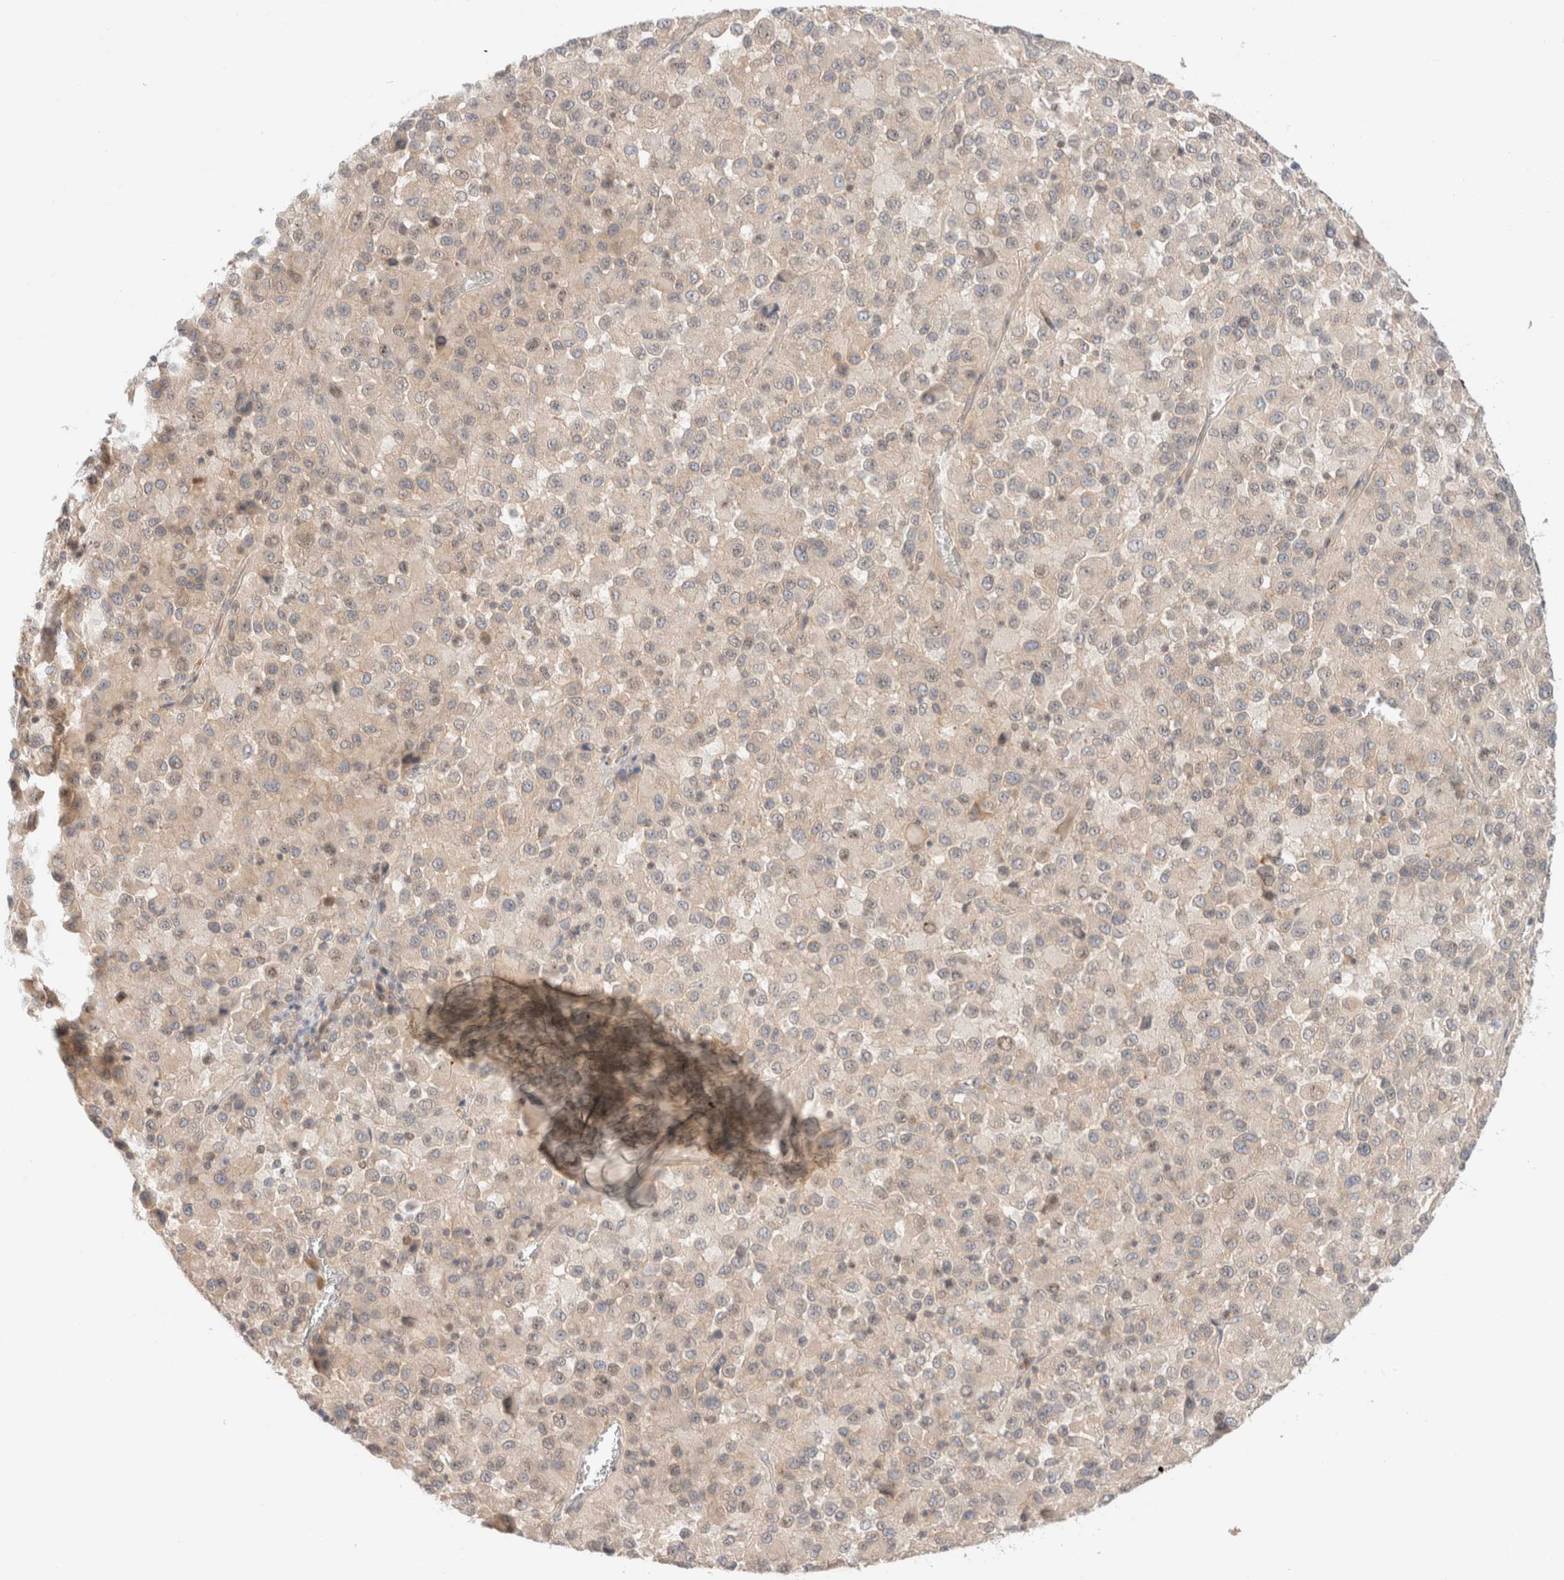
{"staining": {"intensity": "weak", "quantity": "<25%", "location": "cytoplasmic/membranous"}, "tissue": "melanoma", "cell_type": "Tumor cells", "image_type": "cancer", "snomed": [{"axis": "morphology", "description": "Malignant melanoma, Metastatic site"}, {"axis": "topography", "description": "Lung"}], "caption": "Micrograph shows no protein expression in tumor cells of malignant melanoma (metastatic site) tissue.", "gene": "MARK3", "patient": {"sex": "male", "age": 64}}